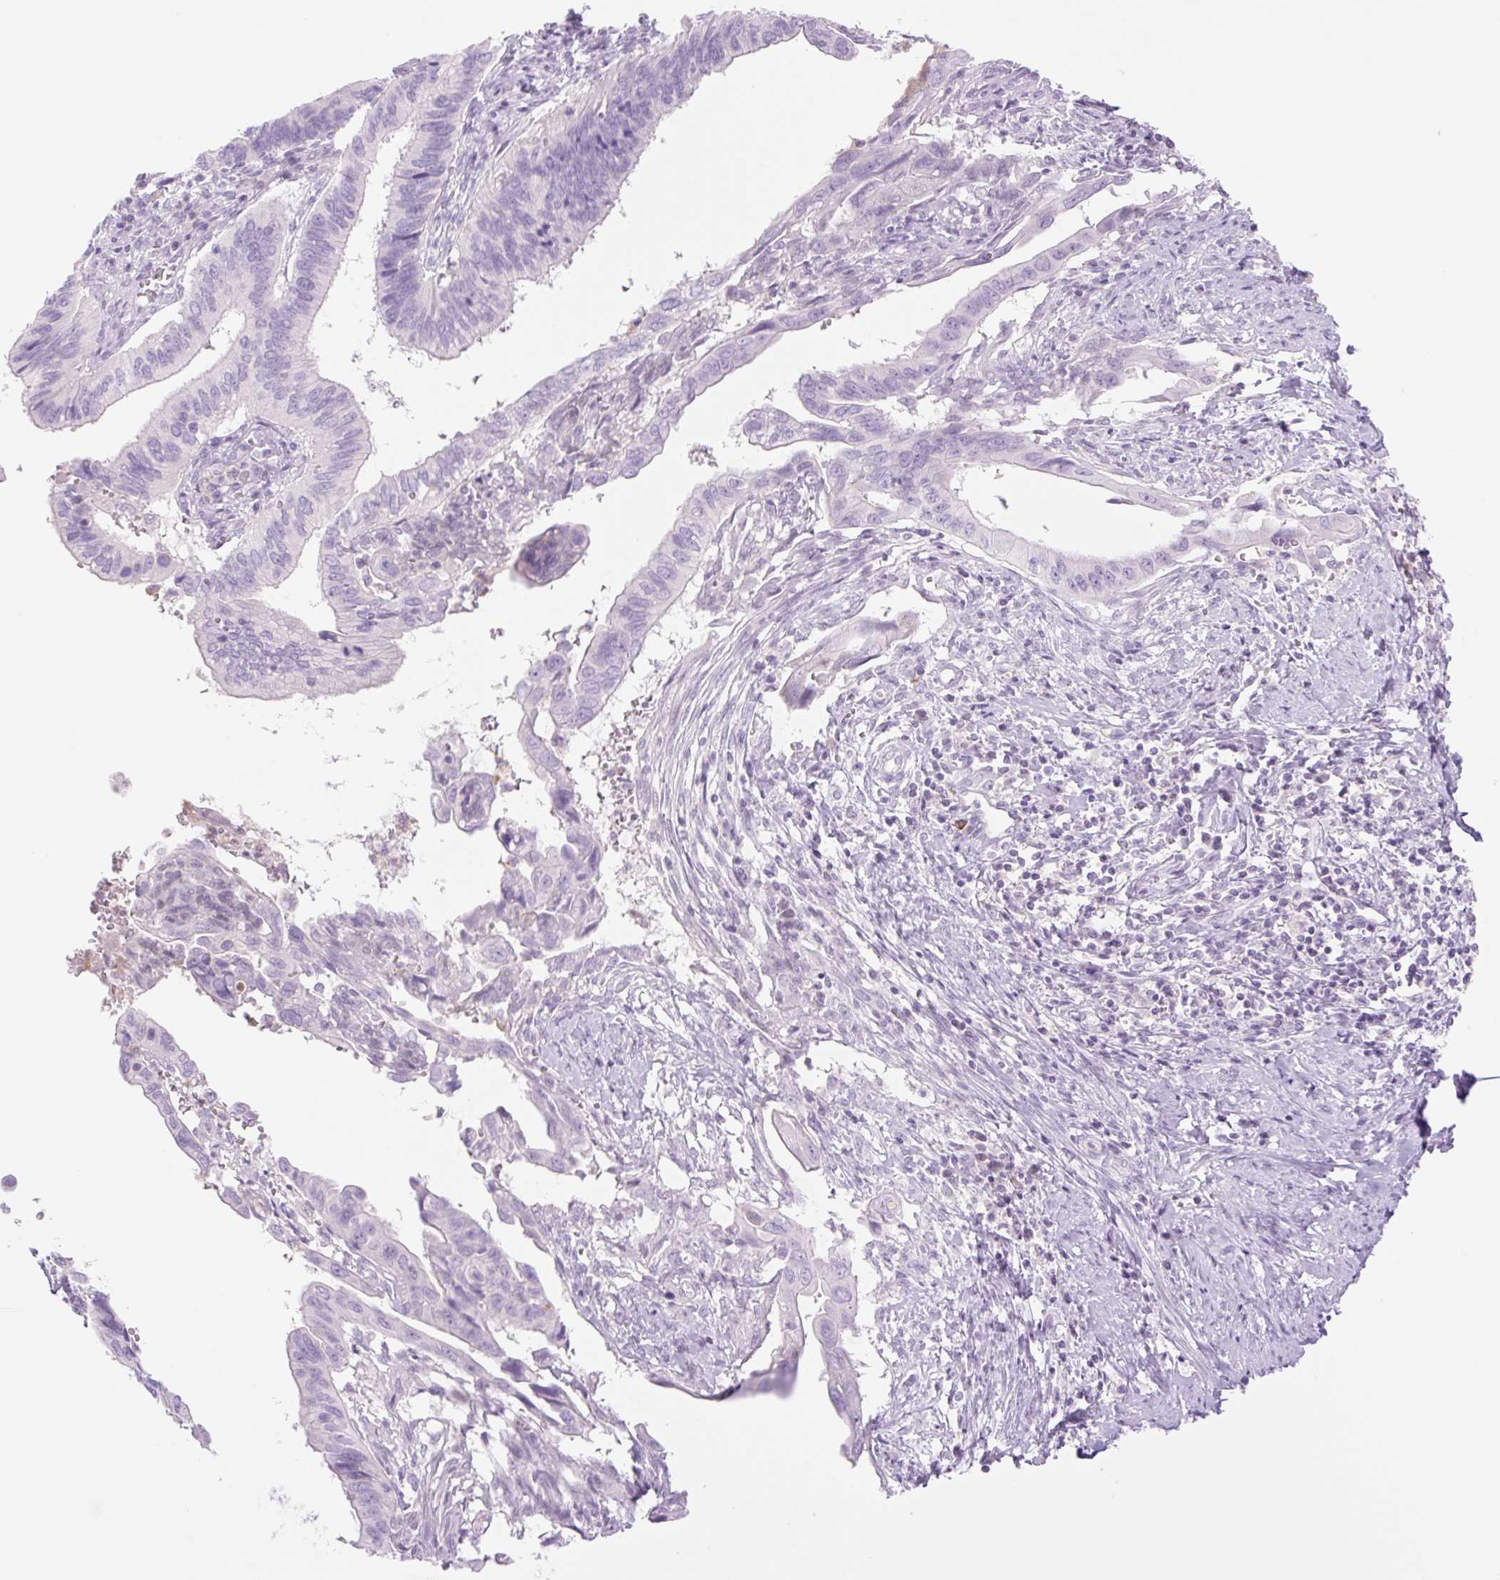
{"staining": {"intensity": "negative", "quantity": "none", "location": "none"}, "tissue": "cervical cancer", "cell_type": "Tumor cells", "image_type": "cancer", "snomed": [{"axis": "morphology", "description": "Adenocarcinoma, NOS"}, {"axis": "topography", "description": "Cervix"}], "caption": "Immunohistochemistry of human cervical adenocarcinoma exhibits no positivity in tumor cells. (DAB immunohistochemistry (IHC) visualized using brightfield microscopy, high magnification).", "gene": "TBX15", "patient": {"sex": "female", "age": 42}}